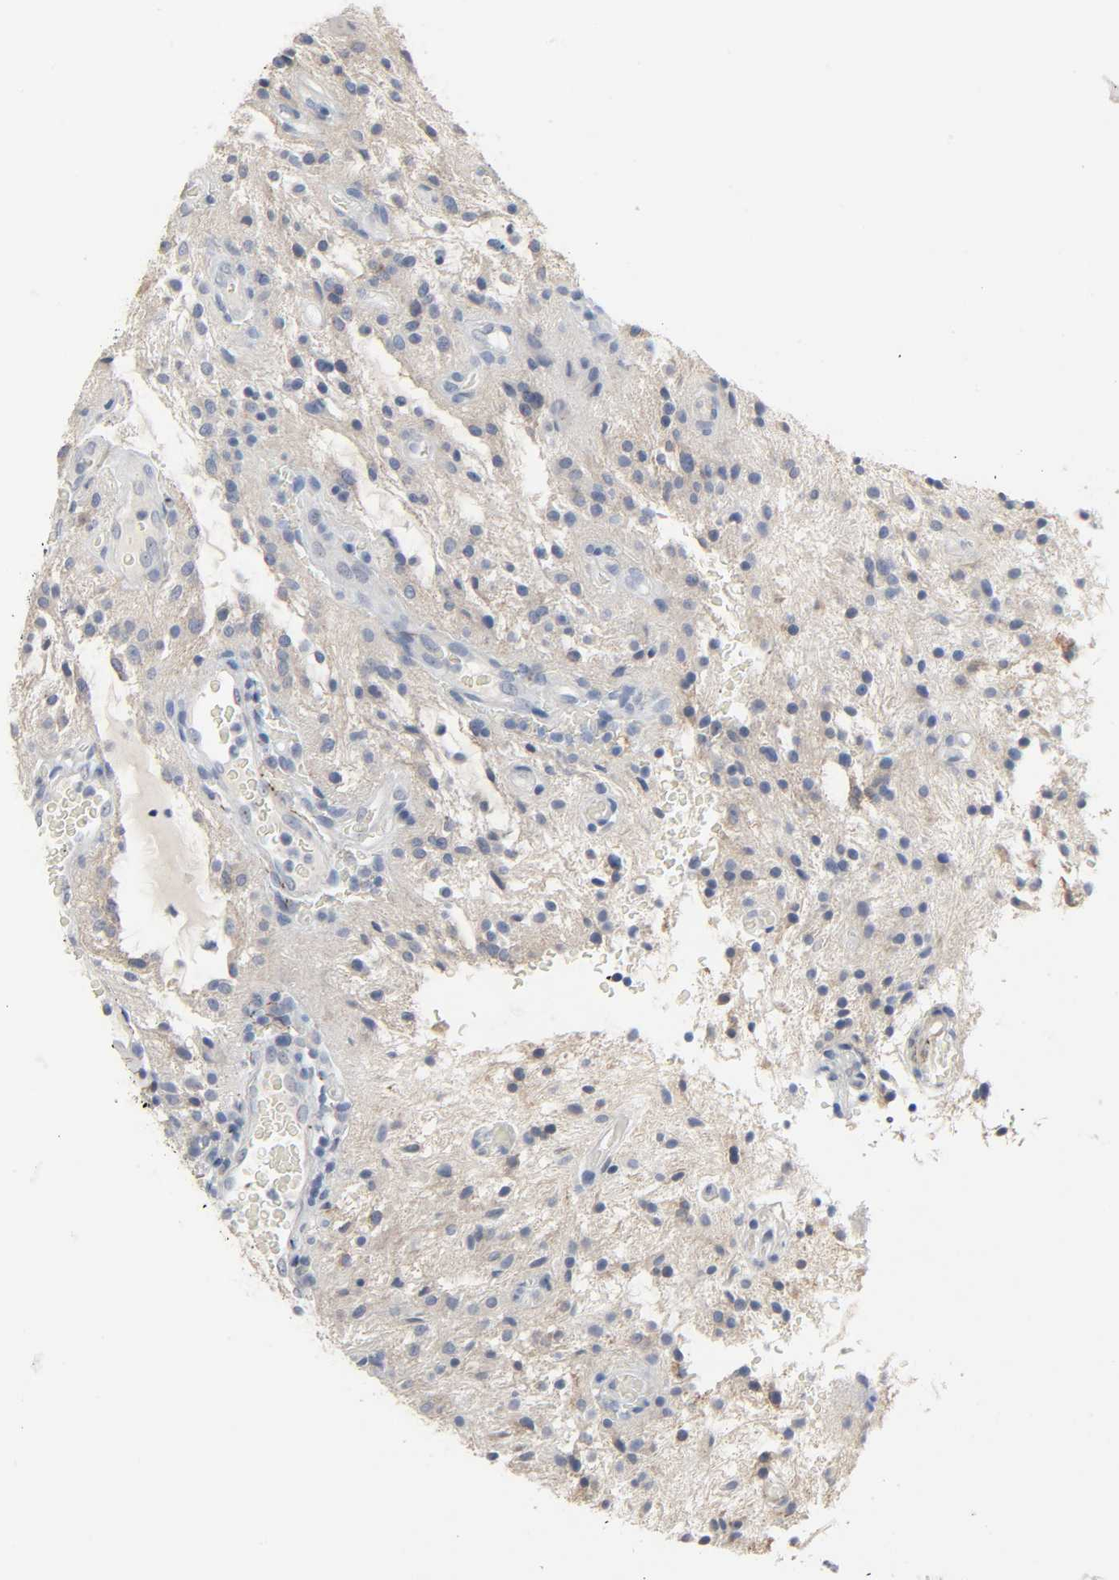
{"staining": {"intensity": "negative", "quantity": "none", "location": "none"}, "tissue": "glioma", "cell_type": "Tumor cells", "image_type": "cancer", "snomed": [{"axis": "morphology", "description": "Glioma, malignant, NOS"}, {"axis": "topography", "description": "Cerebellum"}], "caption": "A photomicrograph of human malignant glioma is negative for staining in tumor cells.", "gene": "FBLN5", "patient": {"sex": "female", "age": 10}}